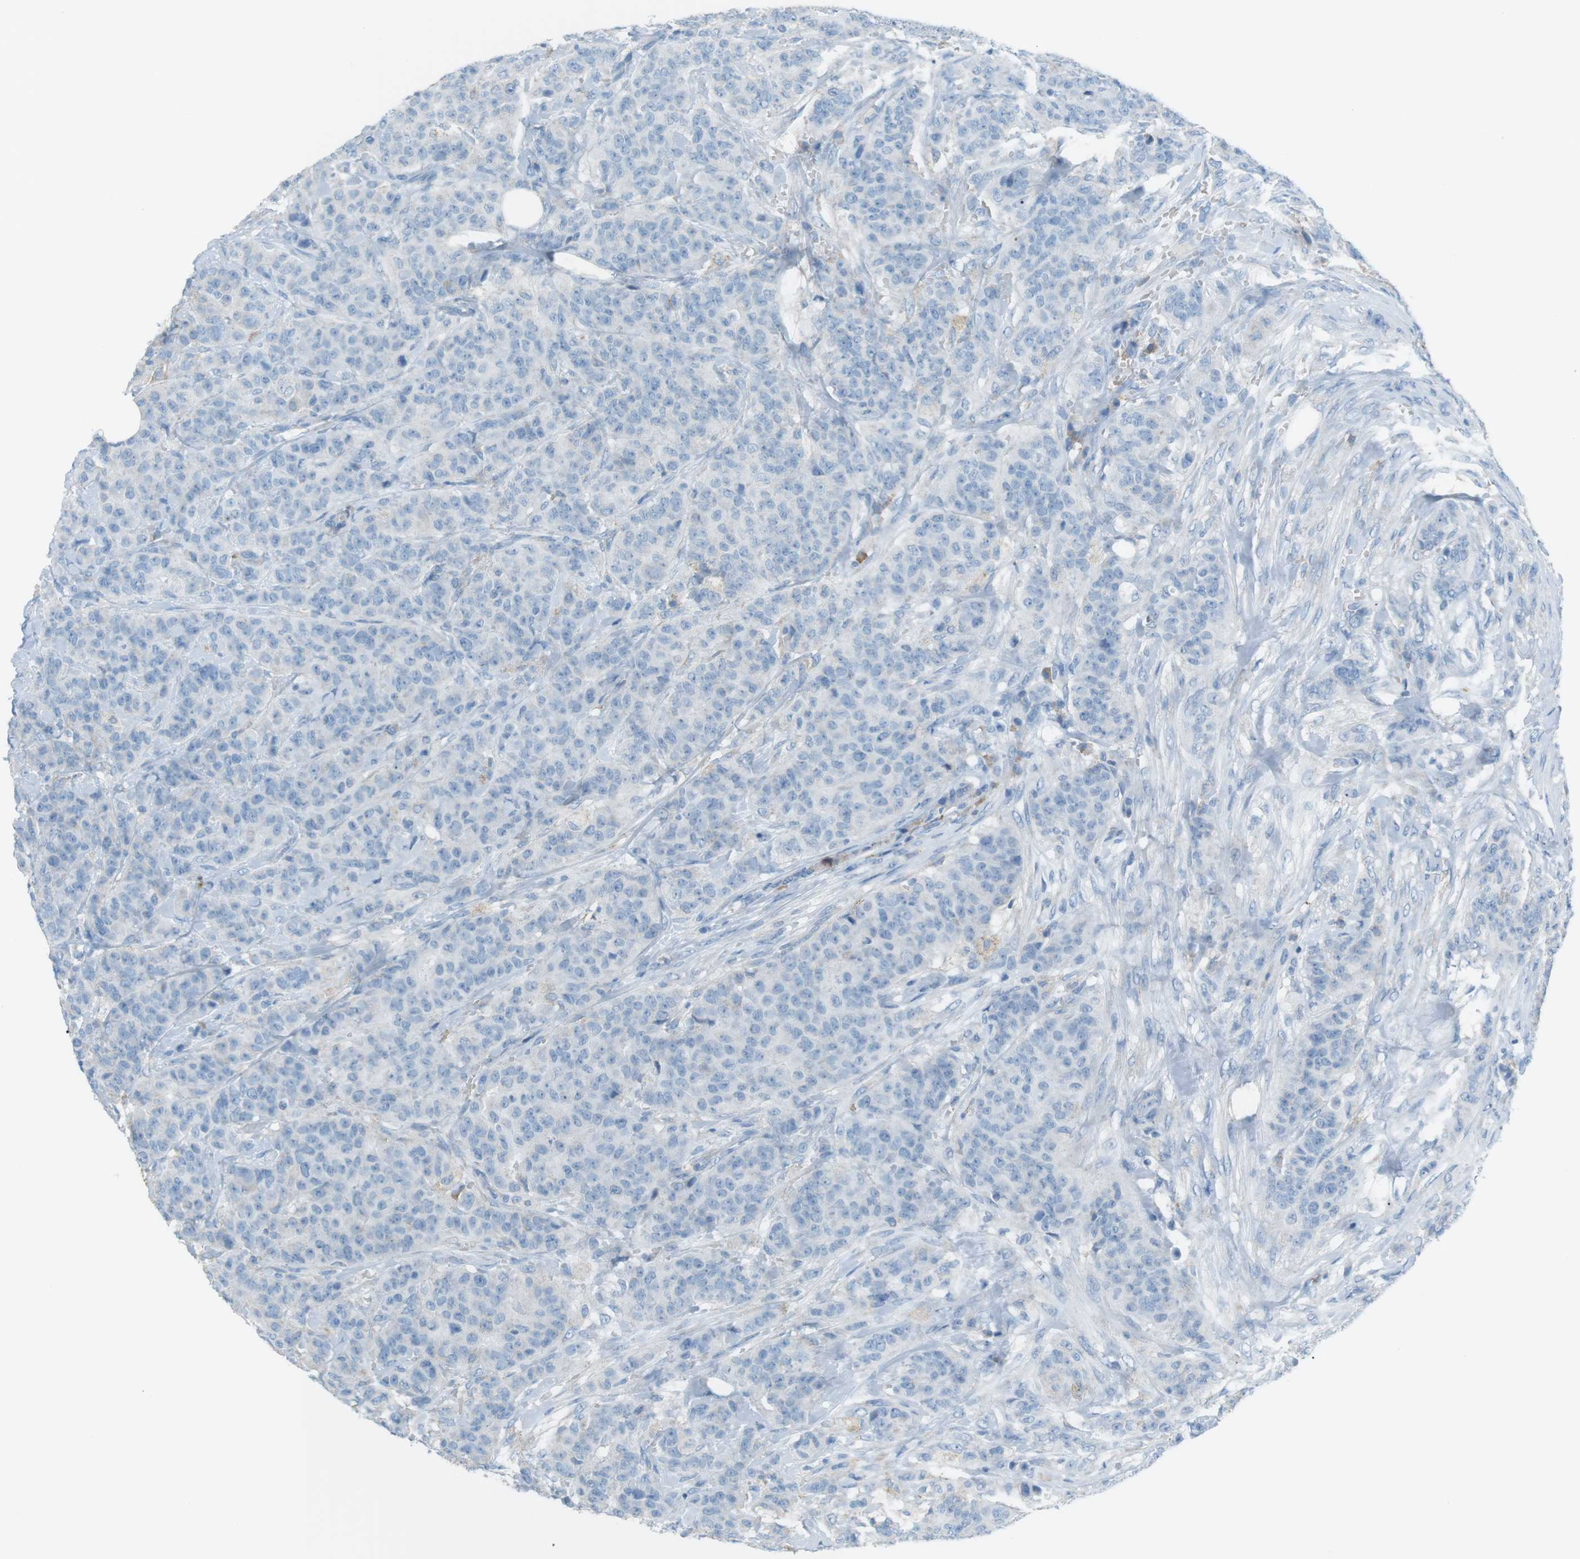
{"staining": {"intensity": "negative", "quantity": "none", "location": "none"}, "tissue": "breast cancer", "cell_type": "Tumor cells", "image_type": "cancer", "snomed": [{"axis": "morphology", "description": "Normal tissue, NOS"}, {"axis": "morphology", "description": "Duct carcinoma"}, {"axis": "topography", "description": "Breast"}], "caption": "This is an immunohistochemistry (IHC) image of human breast invasive ductal carcinoma. There is no positivity in tumor cells.", "gene": "VAMP1", "patient": {"sex": "female", "age": 40}}